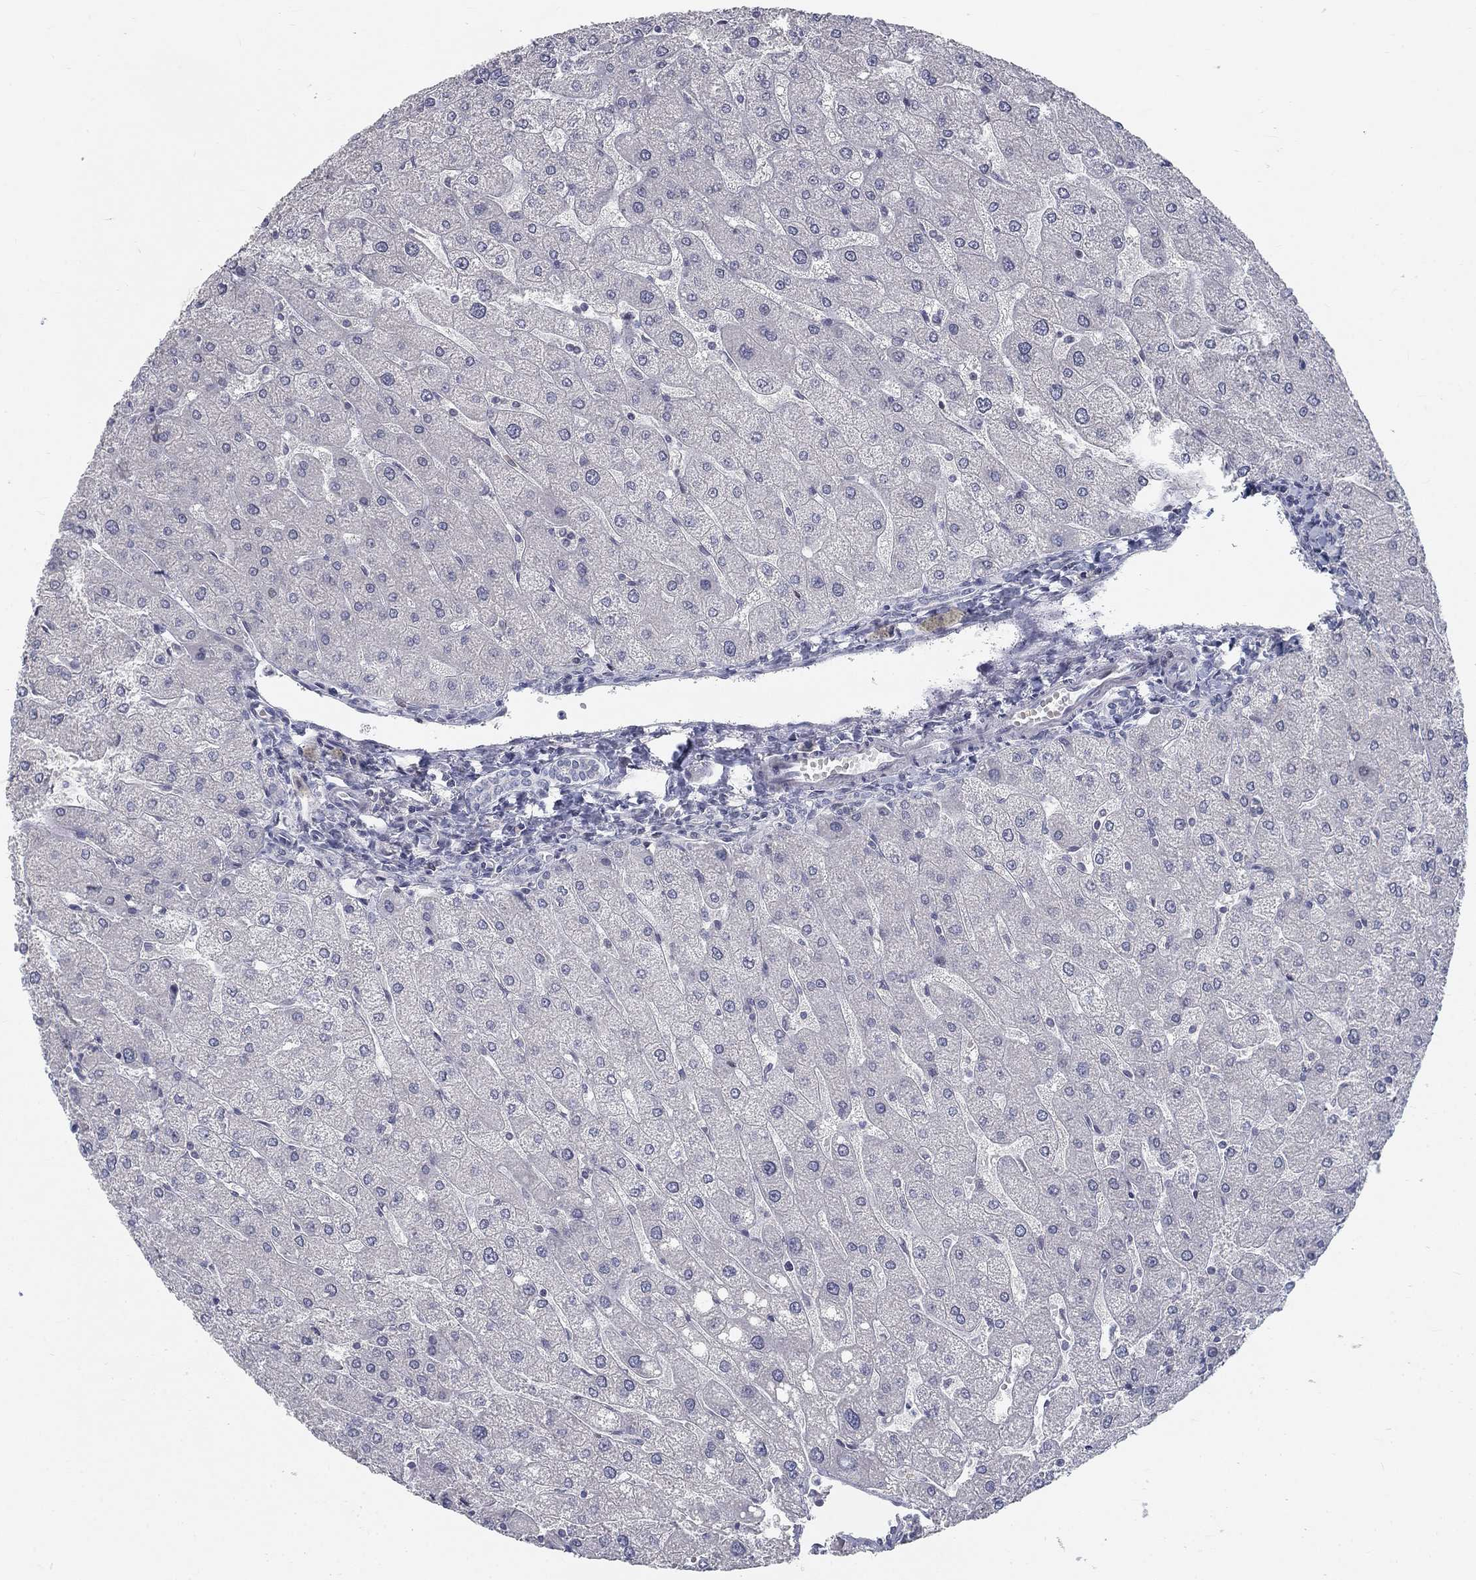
{"staining": {"intensity": "negative", "quantity": "none", "location": "none"}, "tissue": "liver", "cell_type": "Cholangiocytes", "image_type": "normal", "snomed": [{"axis": "morphology", "description": "Normal tissue, NOS"}, {"axis": "topography", "description": "Liver"}], "caption": "High magnification brightfield microscopy of normal liver stained with DAB (brown) and counterstained with hematoxylin (blue): cholangiocytes show no significant expression. (DAB immunohistochemistry (IHC) with hematoxylin counter stain).", "gene": "ATP1A3", "patient": {"sex": "male", "age": 67}}